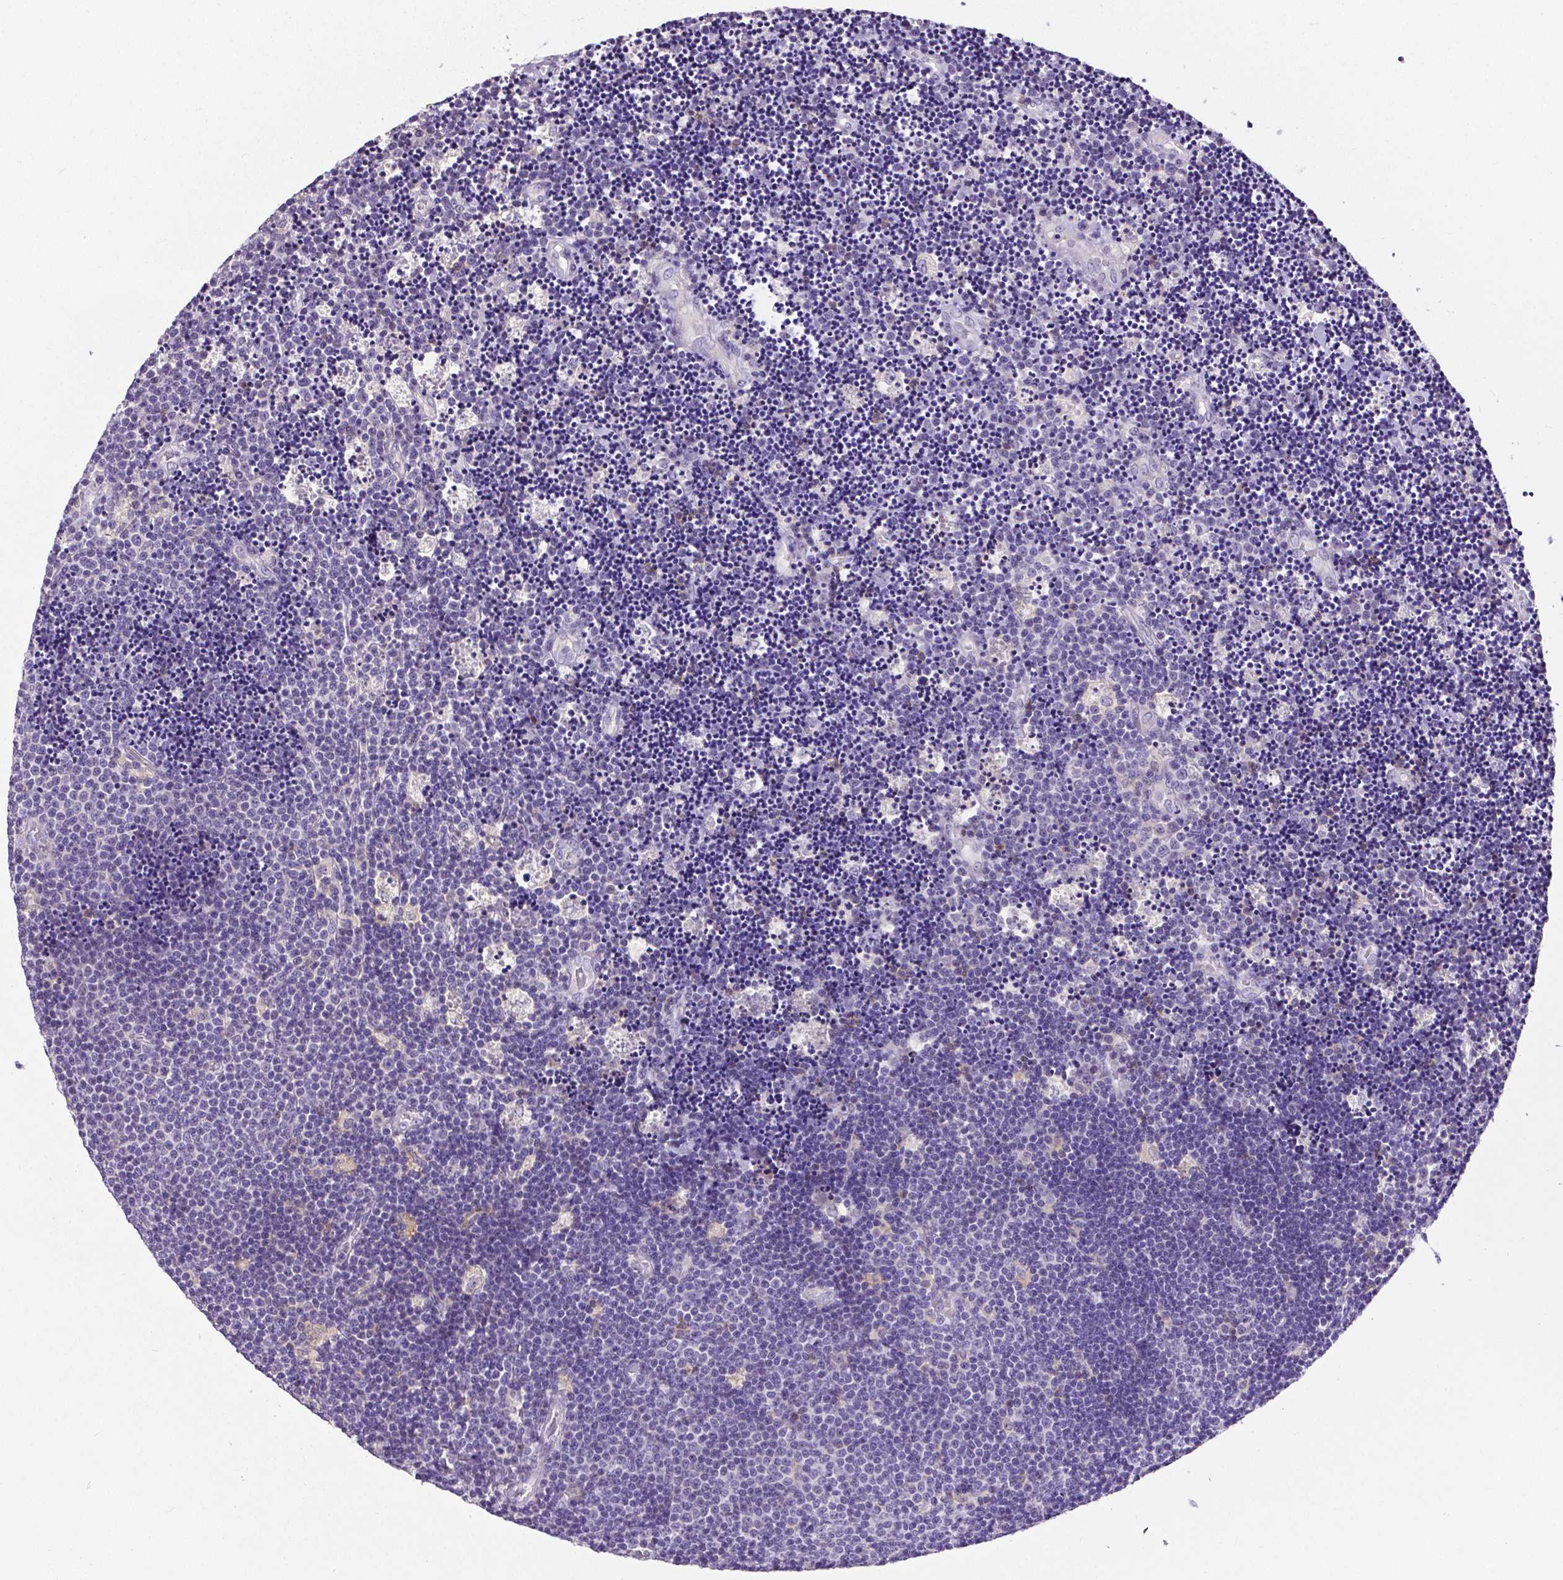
{"staining": {"intensity": "negative", "quantity": "none", "location": "none"}, "tissue": "lymphoma", "cell_type": "Tumor cells", "image_type": "cancer", "snomed": [{"axis": "morphology", "description": "Malignant lymphoma, non-Hodgkin's type, Low grade"}, {"axis": "topography", "description": "Brain"}], "caption": "DAB immunohistochemical staining of human lymphoma shows no significant expression in tumor cells.", "gene": "CD4", "patient": {"sex": "female", "age": 66}}